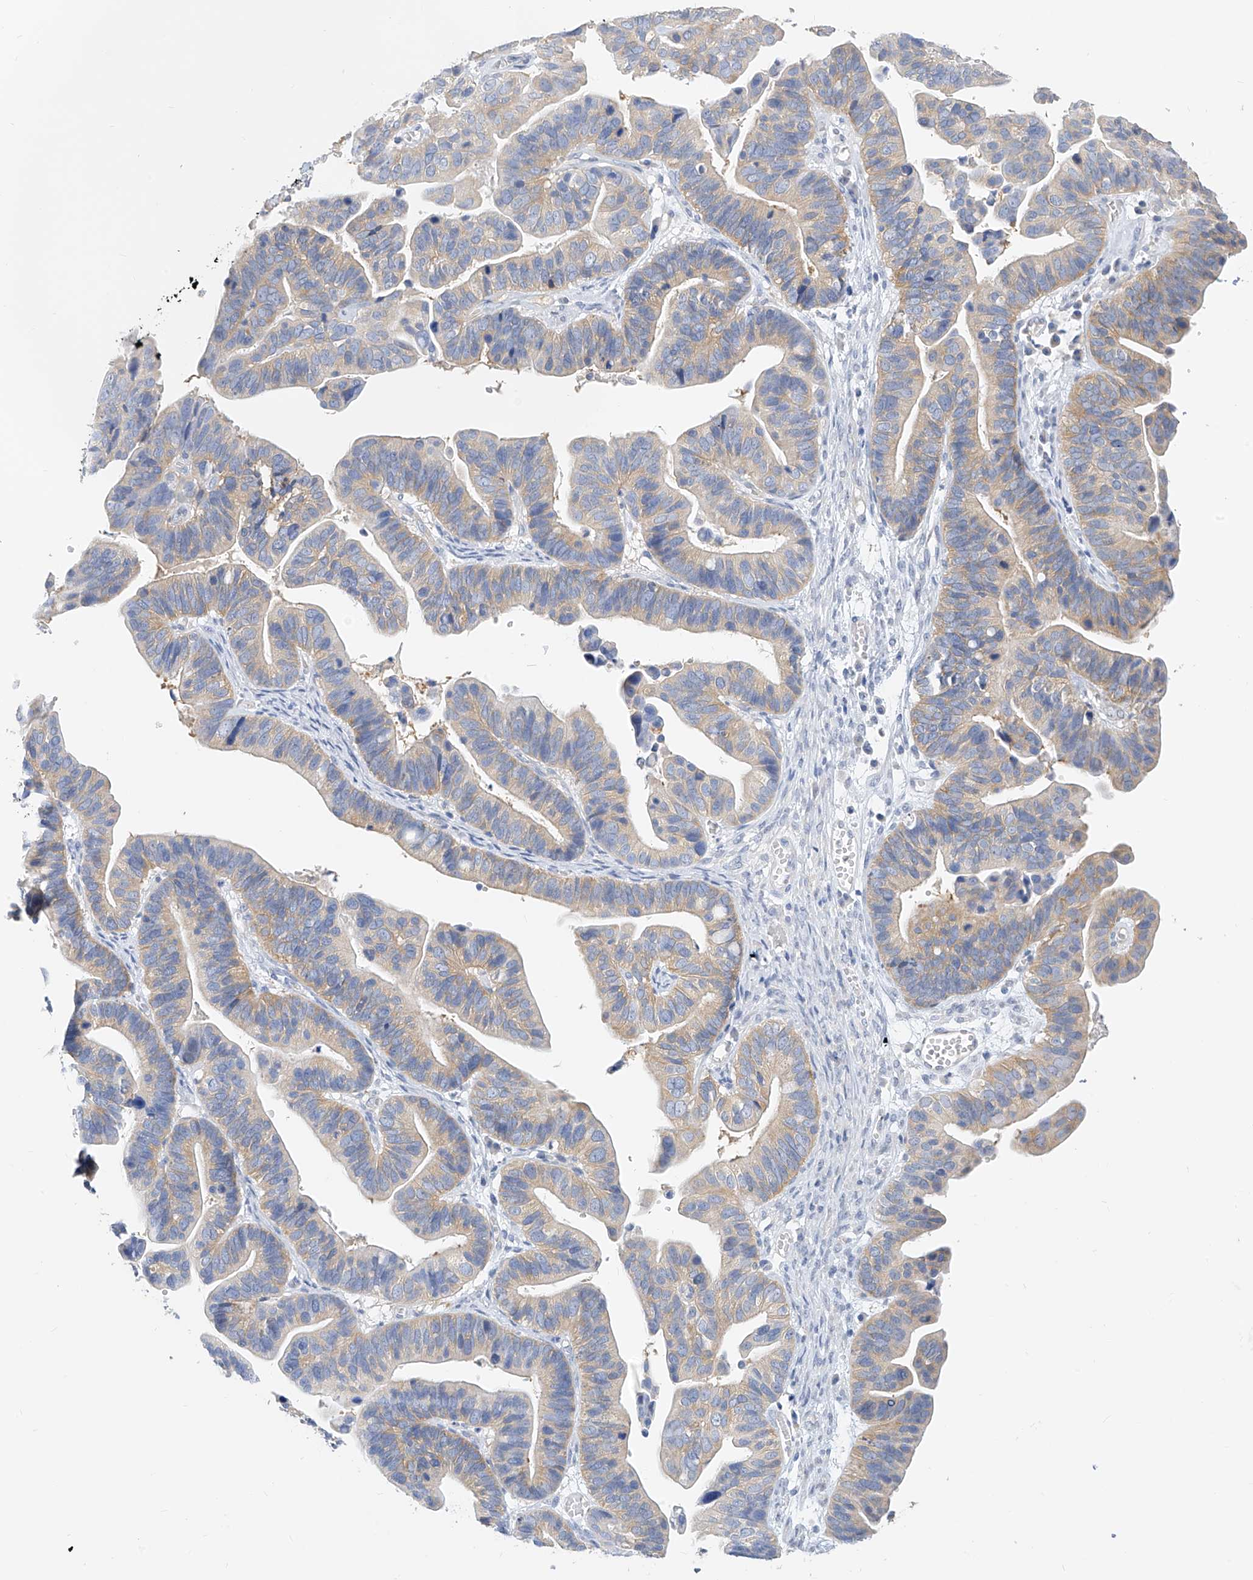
{"staining": {"intensity": "weak", "quantity": "<25%", "location": "cytoplasmic/membranous"}, "tissue": "ovarian cancer", "cell_type": "Tumor cells", "image_type": "cancer", "snomed": [{"axis": "morphology", "description": "Cystadenocarcinoma, serous, NOS"}, {"axis": "topography", "description": "Ovary"}], "caption": "A photomicrograph of ovarian serous cystadenocarcinoma stained for a protein demonstrates no brown staining in tumor cells.", "gene": "ZZEF1", "patient": {"sex": "female", "age": 56}}